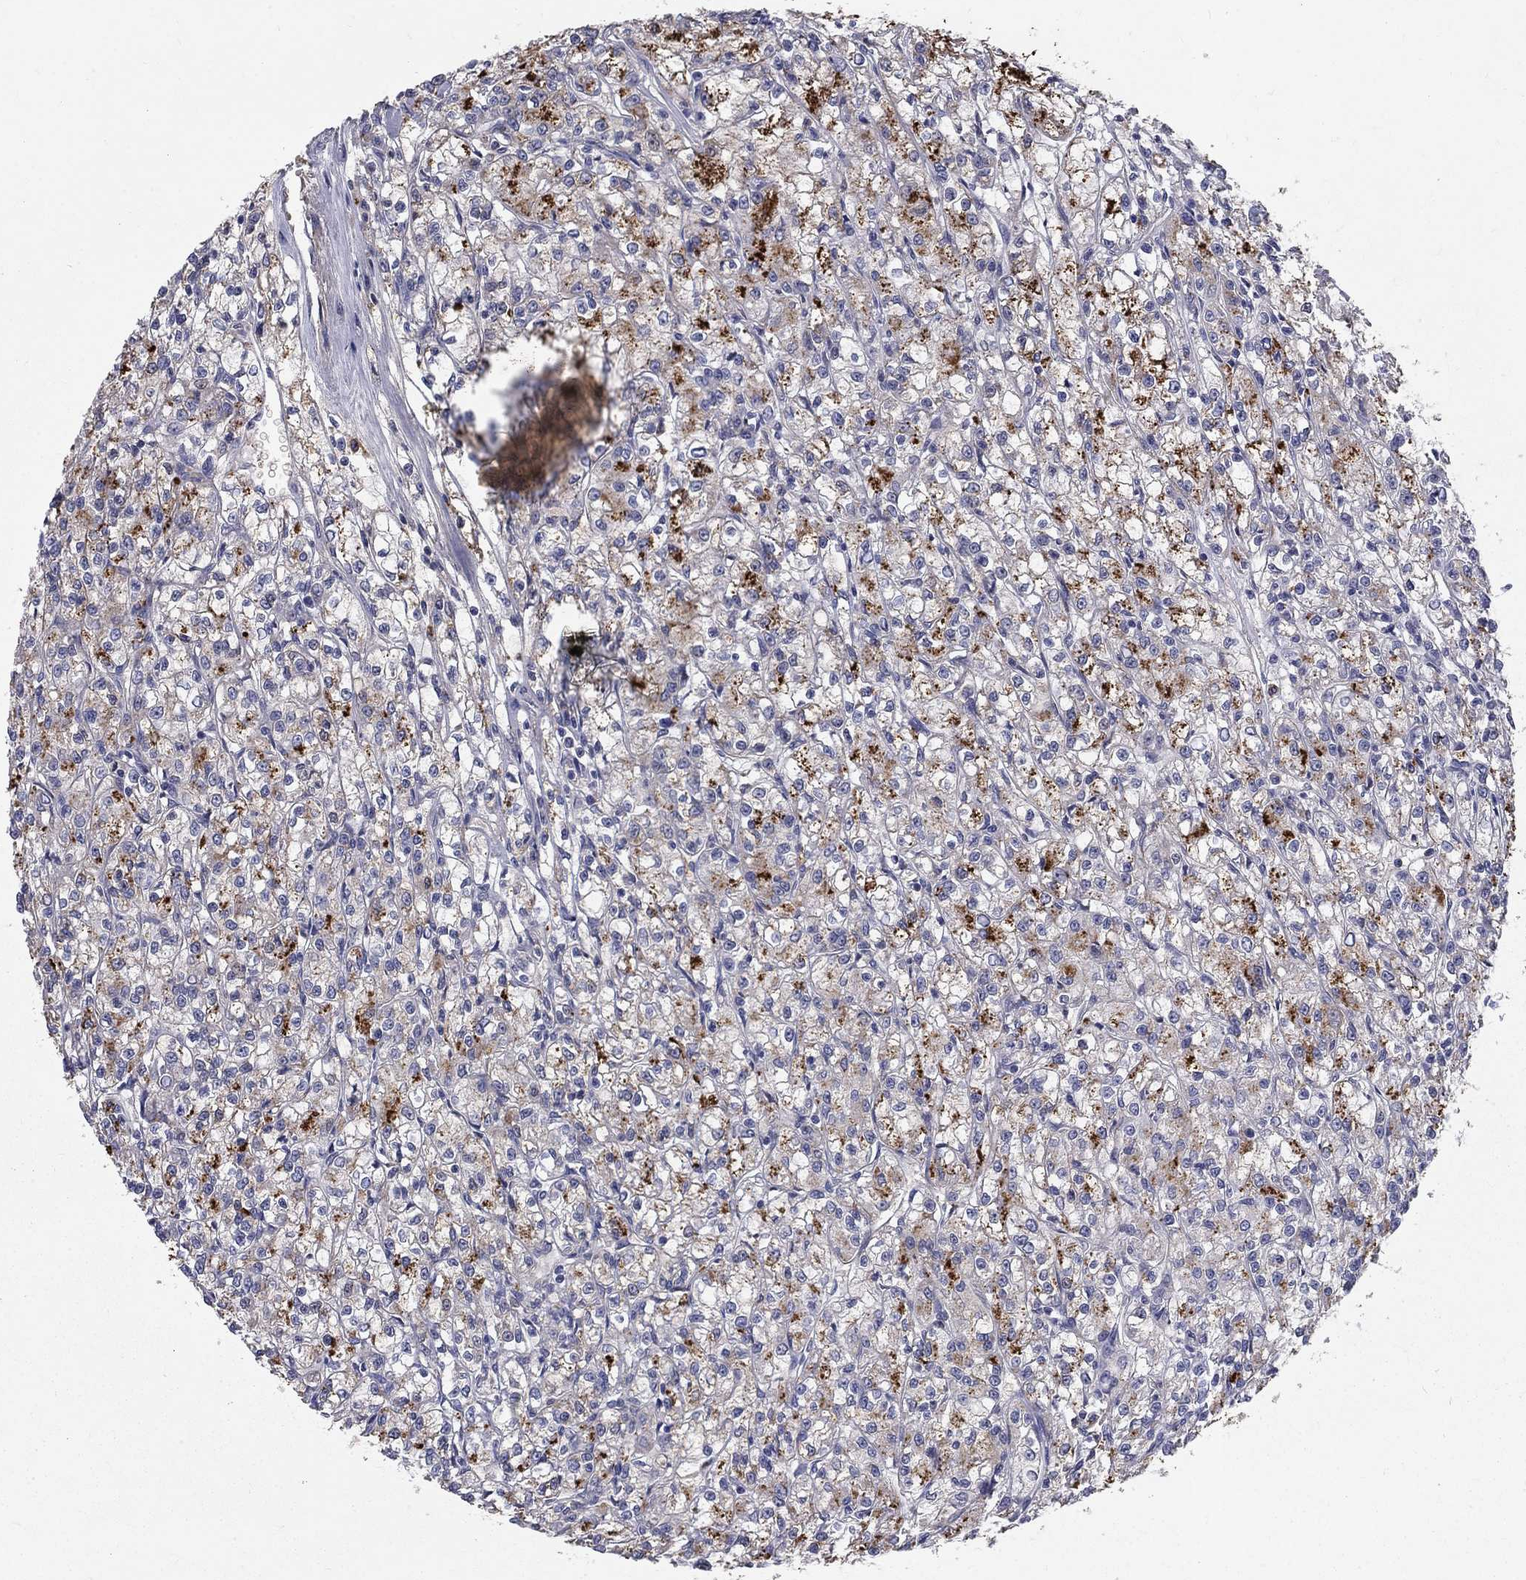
{"staining": {"intensity": "strong", "quantity": "25%-75%", "location": "cytoplasmic/membranous"}, "tissue": "renal cancer", "cell_type": "Tumor cells", "image_type": "cancer", "snomed": [{"axis": "morphology", "description": "Adenocarcinoma, NOS"}, {"axis": "topography", "description": "Kidney"}], "caption": "The immunohistochemical stain labels strong cytoplasmic/membranous positivity in tumor cells of adenocarcinoma (renal) tissue. Ihc stains the protein in brown and the nuclei are stained blue.", "gene": "EPDR1", "patient": {"sex": "female", "age": 59}}